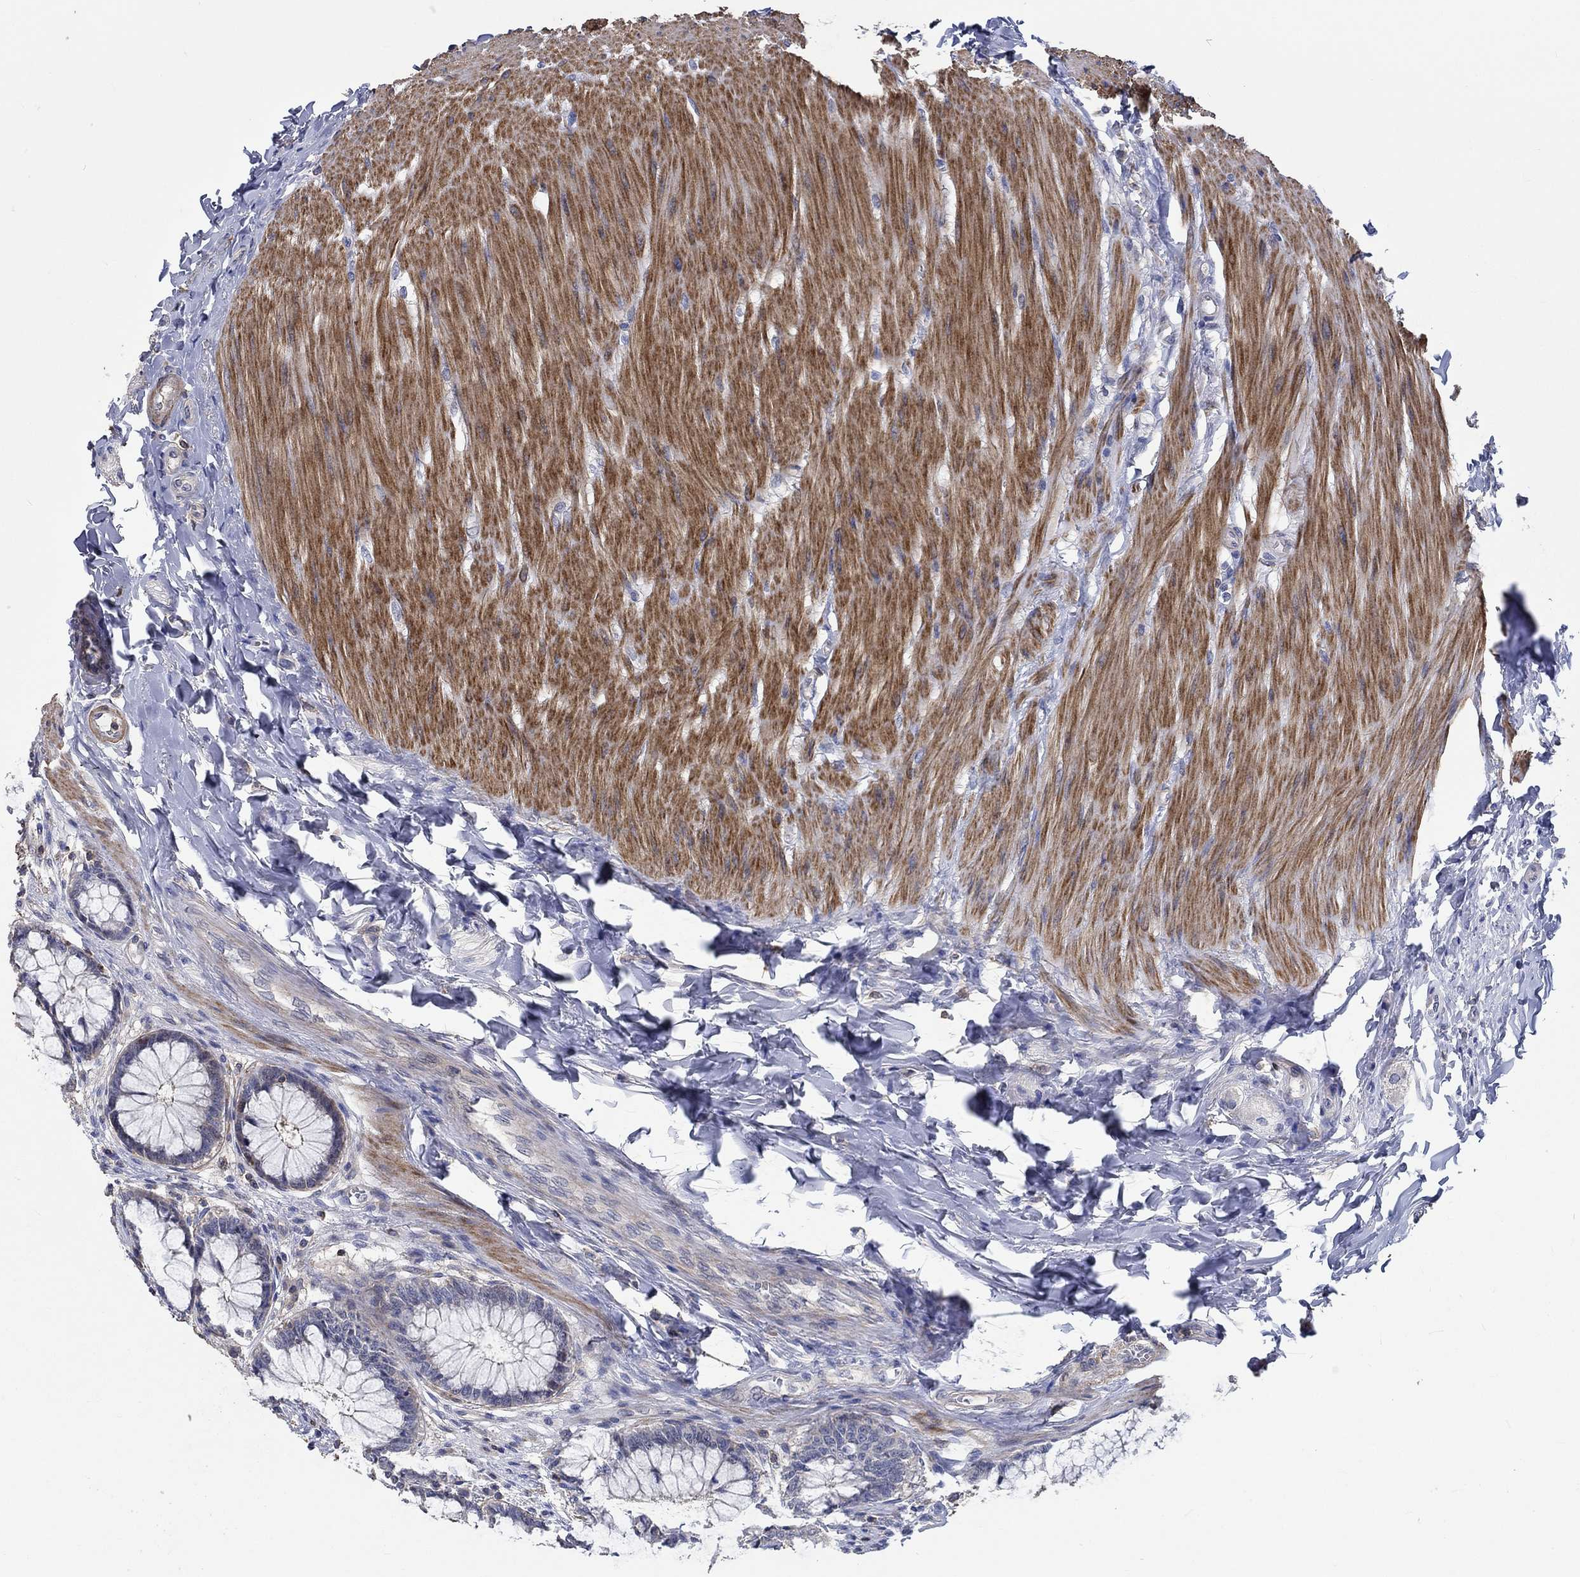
{"staining": {"intensity": "negative", "quantity": "none", "location": "none"}, "tissue": "colon", "cell_type": "Endothelial cells", "image_type": "normal", "snomed": [{"axis": "morphology", "description": "Normal tissue, NOS"}, {"axis": "topography", "description": "Colon"}], "caption": "The histopathology image reveals no staining of endothelial cells in benign colon. (Stains: DAB (3,3'-diaminobenzidine) immunohistochemistry (IHC) with hematoxylin counter stain, Microscopy: brightfield microscopy at high magnification).", "gene": "TNFAIP8L3", "patient": {"sex": "female", "age": 65}}